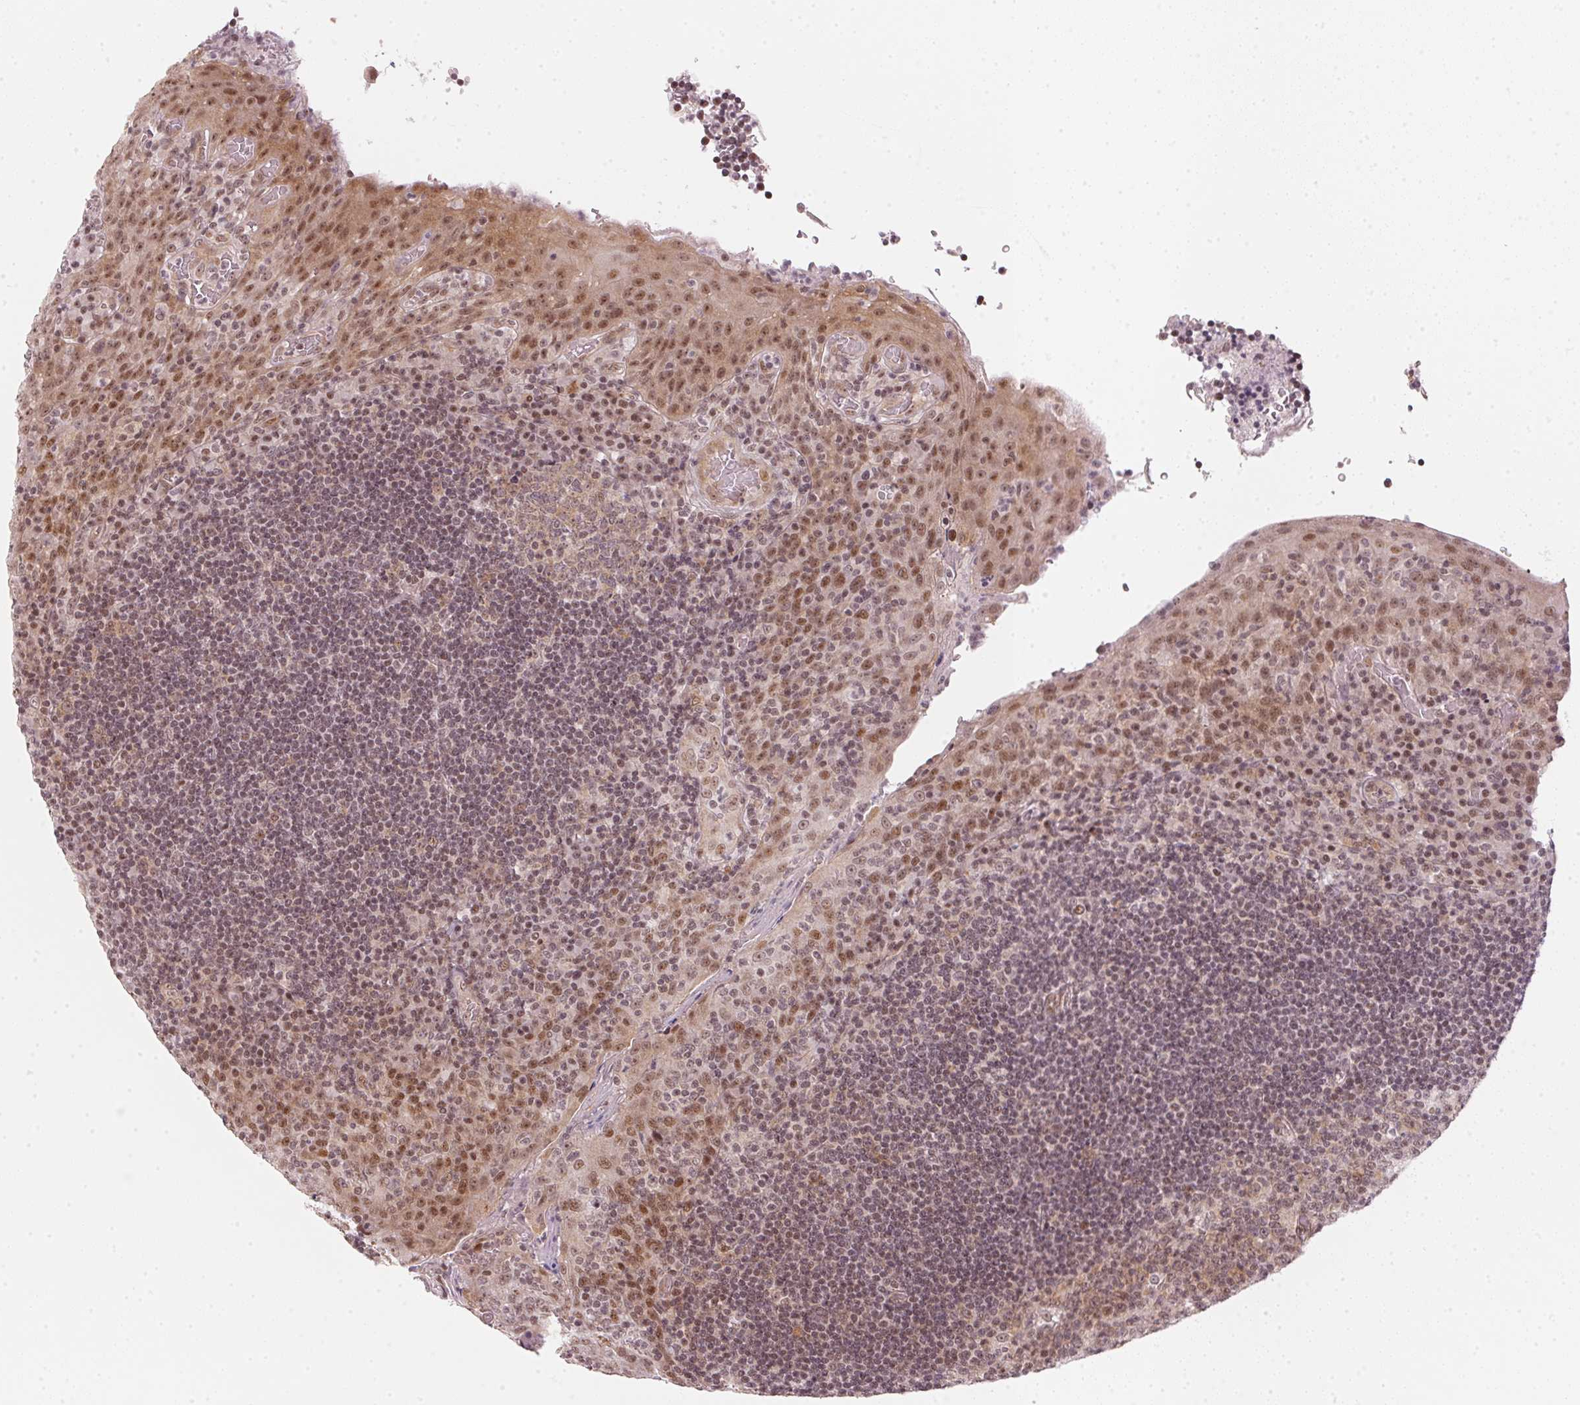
{"staining": {"intensity": "moderate", "quantity": "25%-75%", "location": "nuclear"}, "tissue": "tonsil", "cell_type": "Germinal center cells", "image_type": "normal", "snomed": [{"axis": "morphology", "description": "Normal tissue, NOS"}, {"axis": "topography", "description": "Tonsil"}], "caption": "The immunohistochemical stain labels moderate nuclear positivity in germinal center cells of unremarkable tonsil. The staining is performed using DAB (3,3'-diaminobenzidine) brown chromogen to label protein expression. The nuclei are counter-stained blue using hematoxylin.", "gene": "KAT6A", "patient": {"sex": "male", "age": 17}}